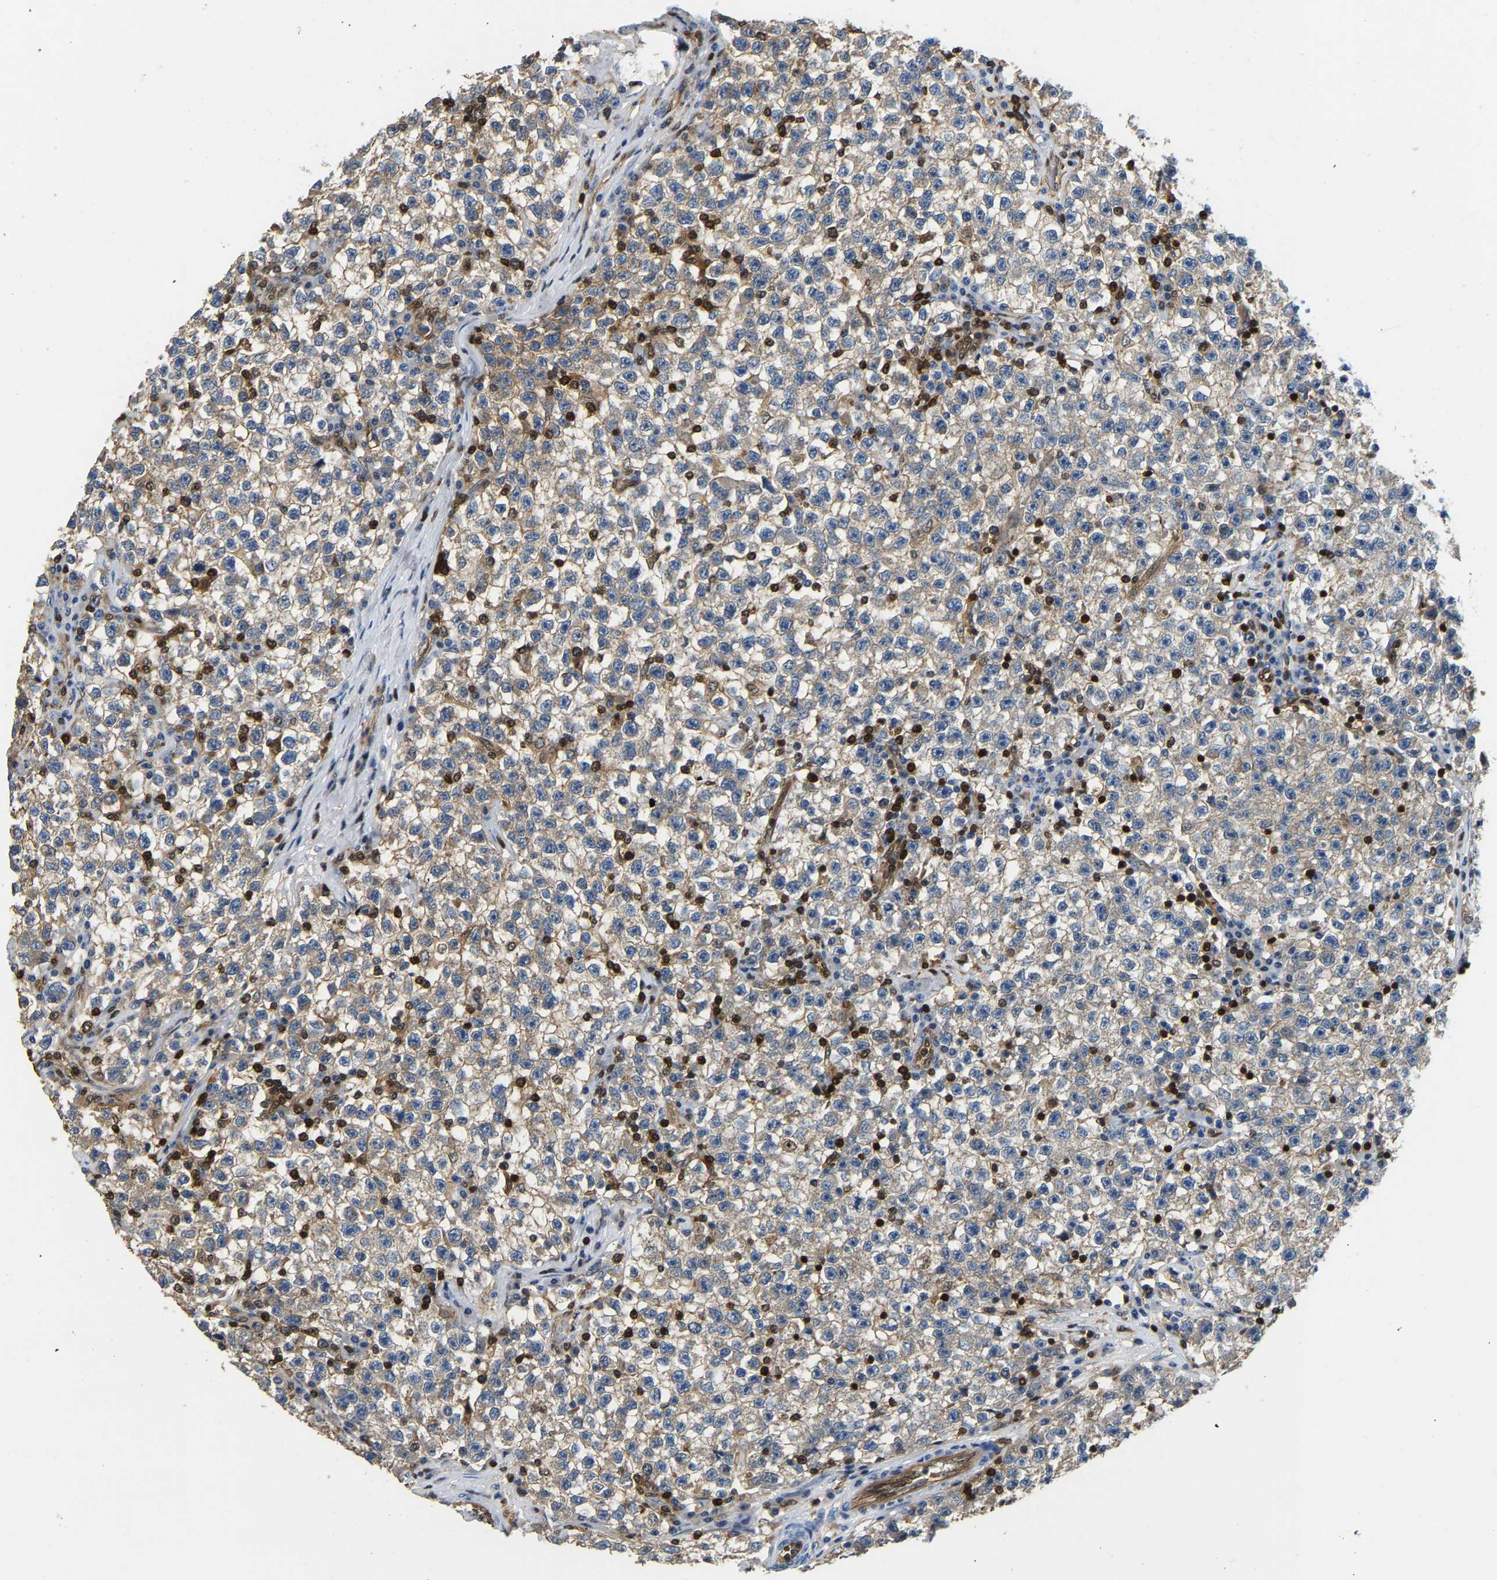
{"staining": {"intensity": "weak", "quantity": "<25%", "location": "cytoplasmic/membranous"}, "tissue": "testis cancer", "cell_type": "Tumor cells", "image_type": "cancer", "snomed": [{"axis": "morphology", "description": "Seminoma, NOS"}, {"axis": "topography", "description": "Testis"}], "caption": "This is a photomicrograph of immunohistochemistry (IHC) staining of testis seminoma, which shows no staining in tumor cells.", "gene": "GIMAP7", "patient": {"sex": "male", "age": 22}}